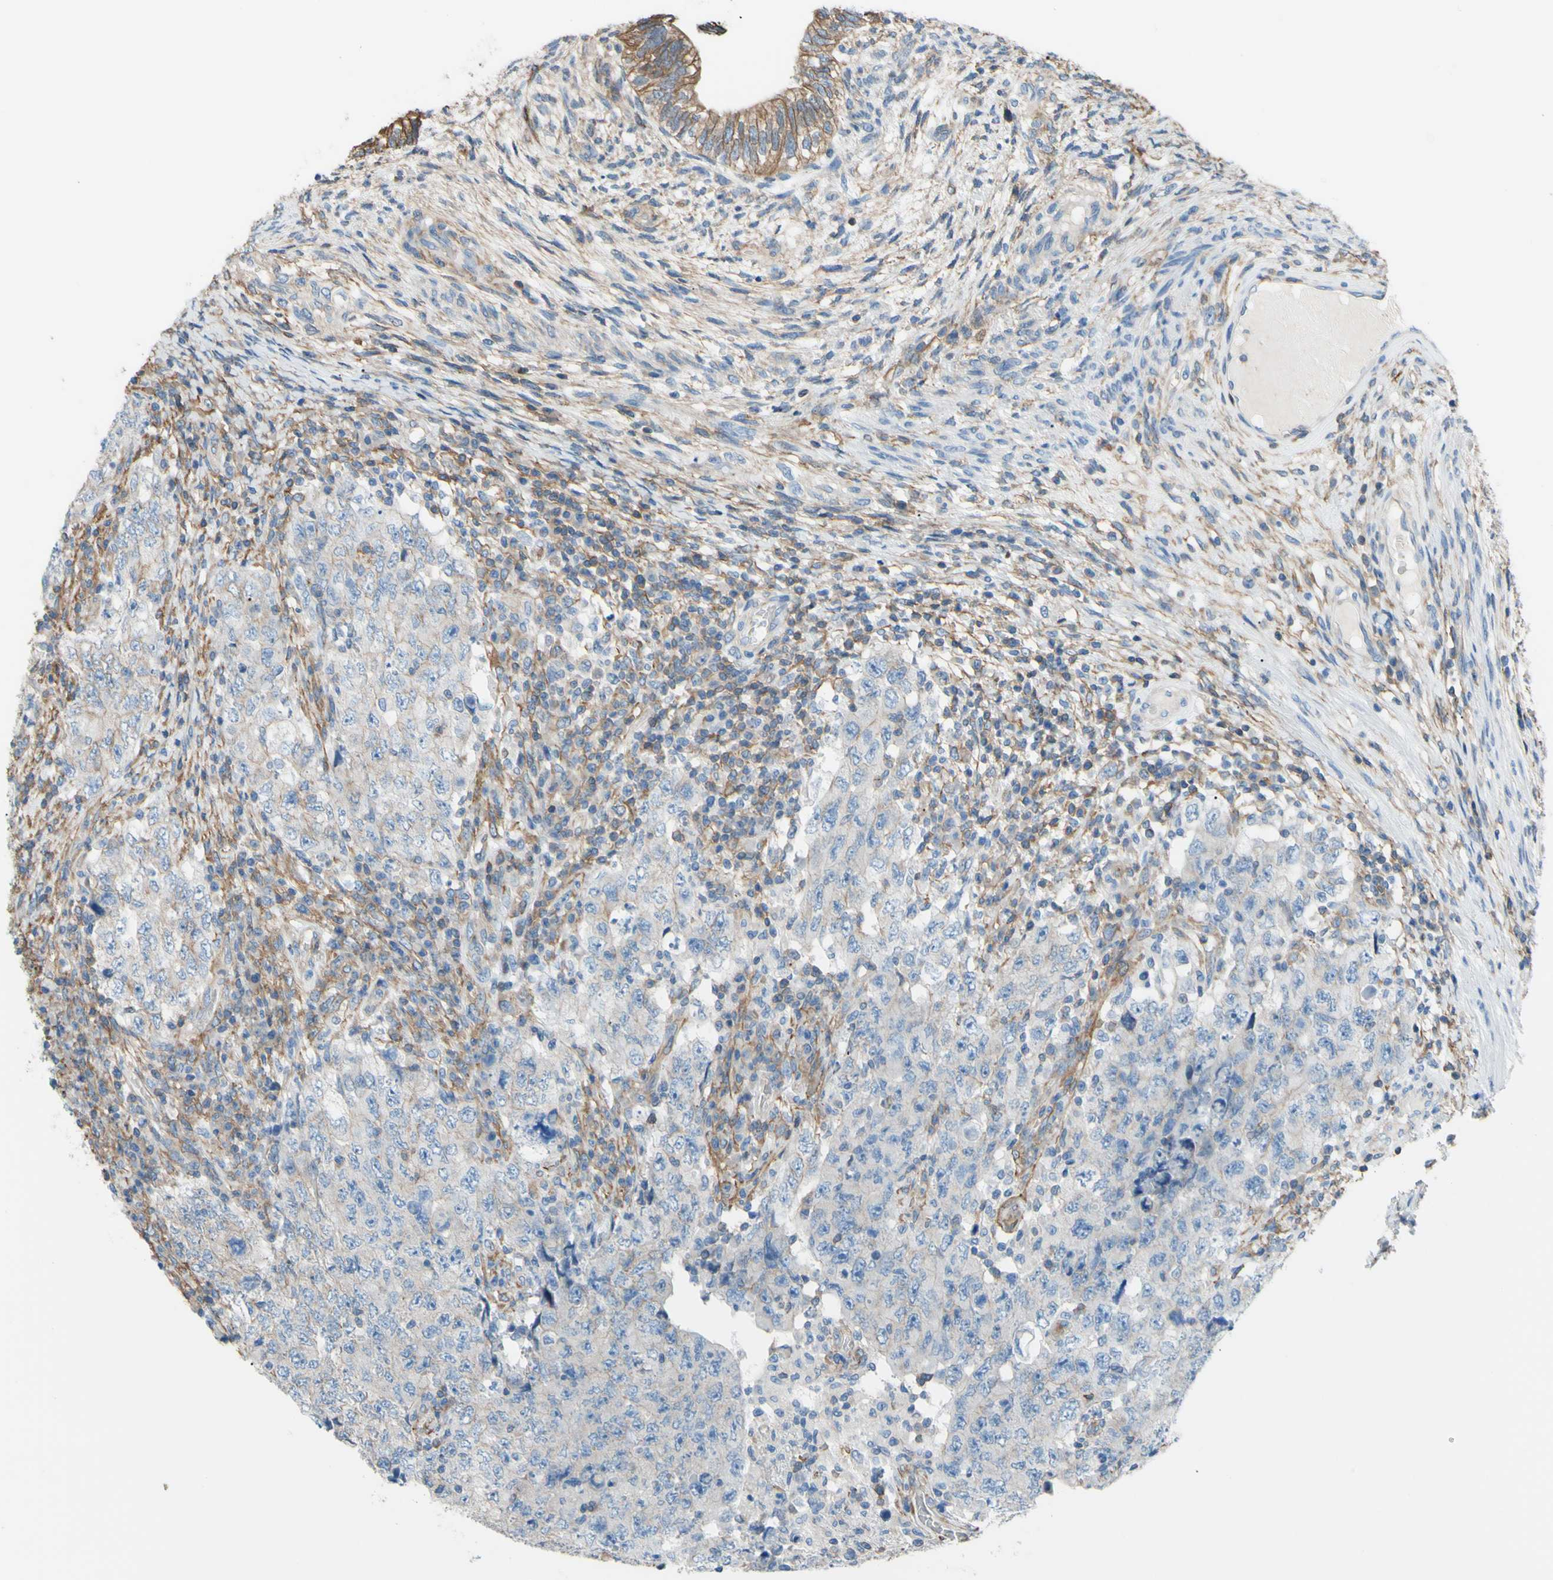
{"staining": {"intensity": "negative", "quantity": "none", "location": "none"}, "tissue": "testis cancer", "cell_type": "Tumor cells", "image_type": "cancer", "snomed": [{"axis": "morphology", "description": "Carcinoma, Embryonal, NOS"}, {"axis": "topography", "description": "Testis"}], "caption": "Testis cancer was stained to show a protein in brown. There is no significant expression in tumor cells. (Stains: DAB (3,3'-diaminobenzidine) immunohistochemistry with hematoxylin counter stain, Microscopy: brightfield microscopy at high magnification).", "gene": "ADD1", "patient": {"sex": "male", "age": 26}}